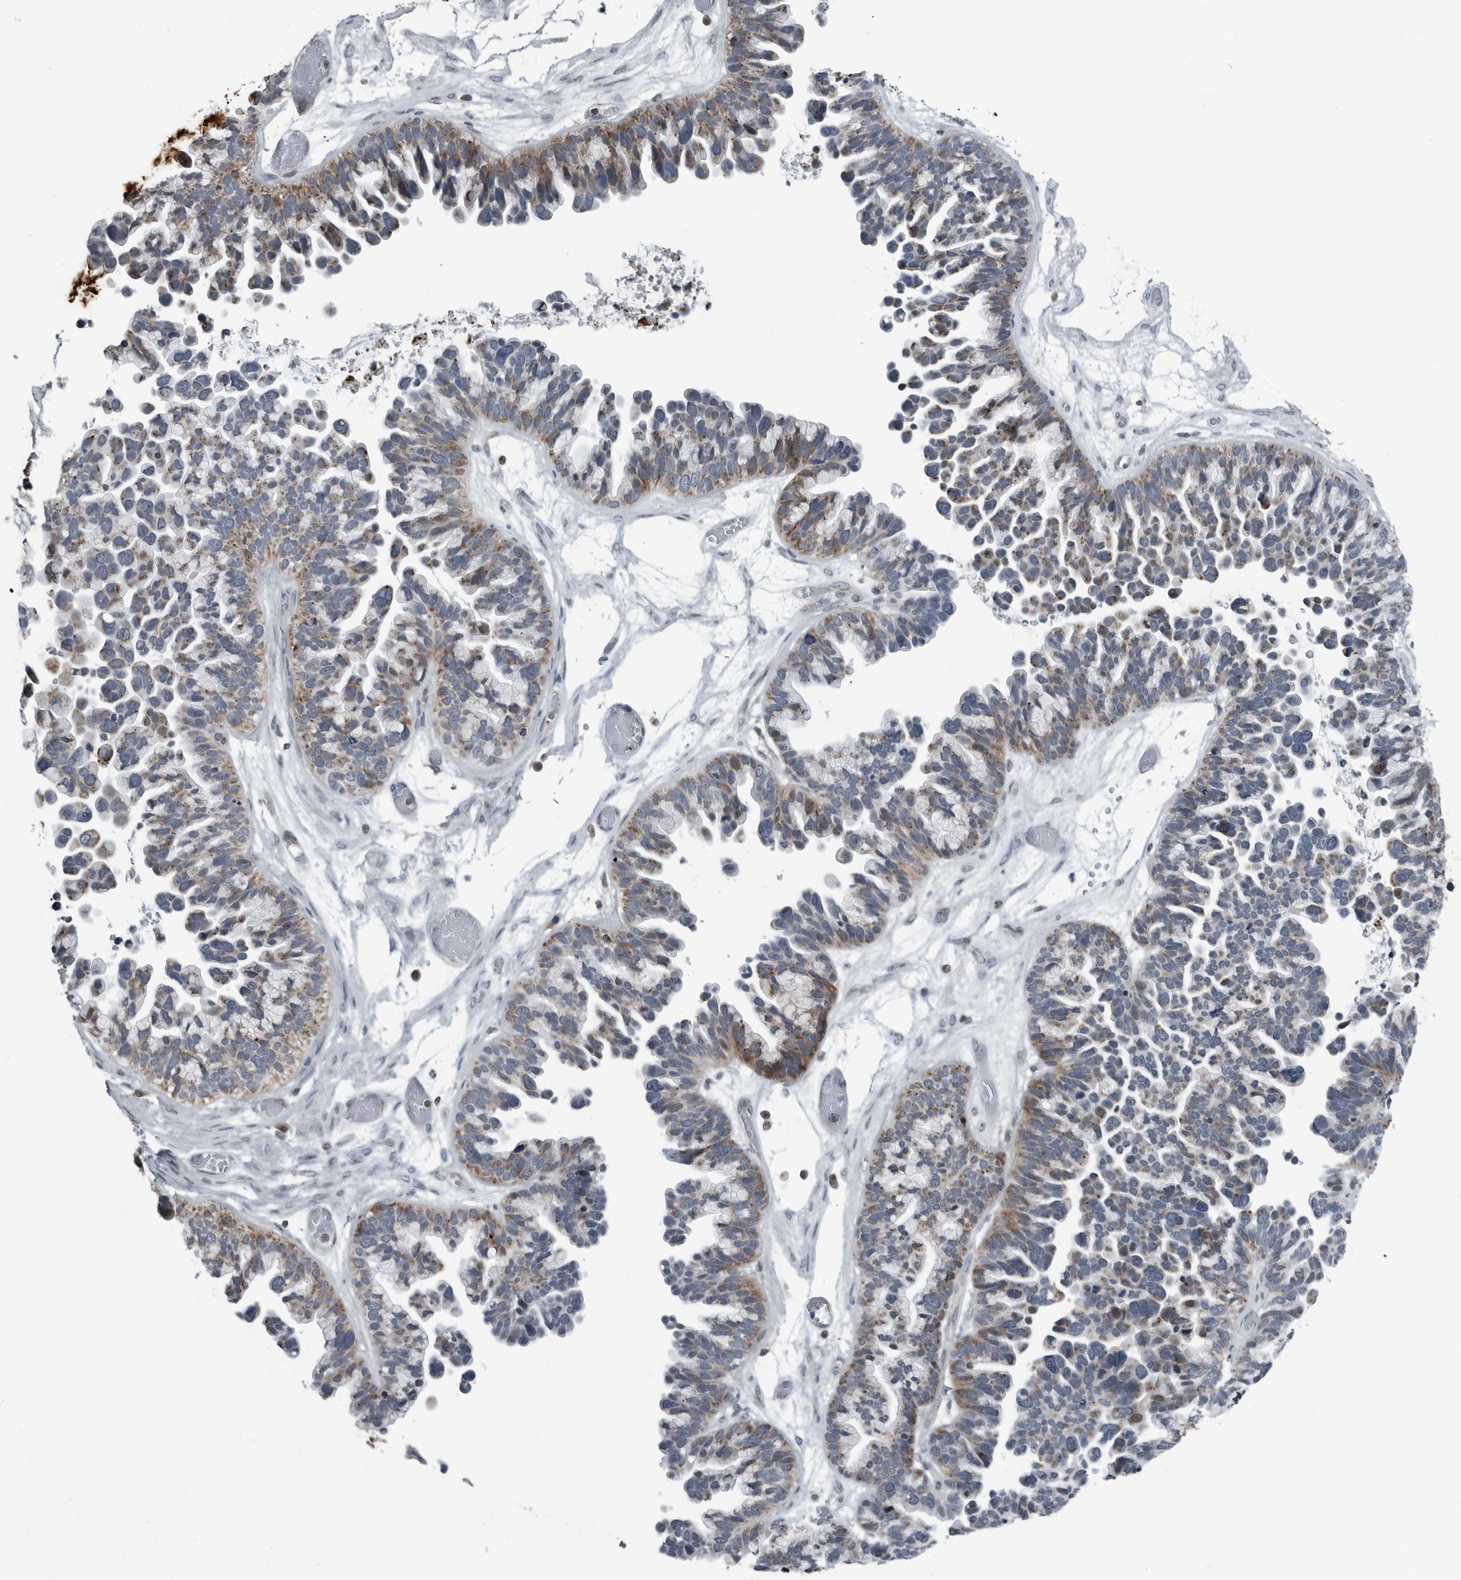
{"staining": {"intensity": "moderate", "quantity": "25%-75%", "location": "cytoplasmic/membranous"}, "tissue": "ovarian cancer", "cell_type": "Tumor cells", "image_type": "cancer", "snomed": [{"axis": "morphology", "description": "Cystadenocarcinoma, serous, NOS"}, {"axis": "topography", "description": "Ovary"}], "caption": "Immunohistochemistry (IHC) histopathology image of neoplastic tissue: human serous cystadenocarcinoma (ovarian) stained using IHC demonstrates medium levels of moderate protein expression localized specifically in the cytoplasmic/membranous of tumor cells, appearing as a cytoplasmic/membranous brown color.", "gene": "GAK", "patient": {"sex": "female", "age": 56}}